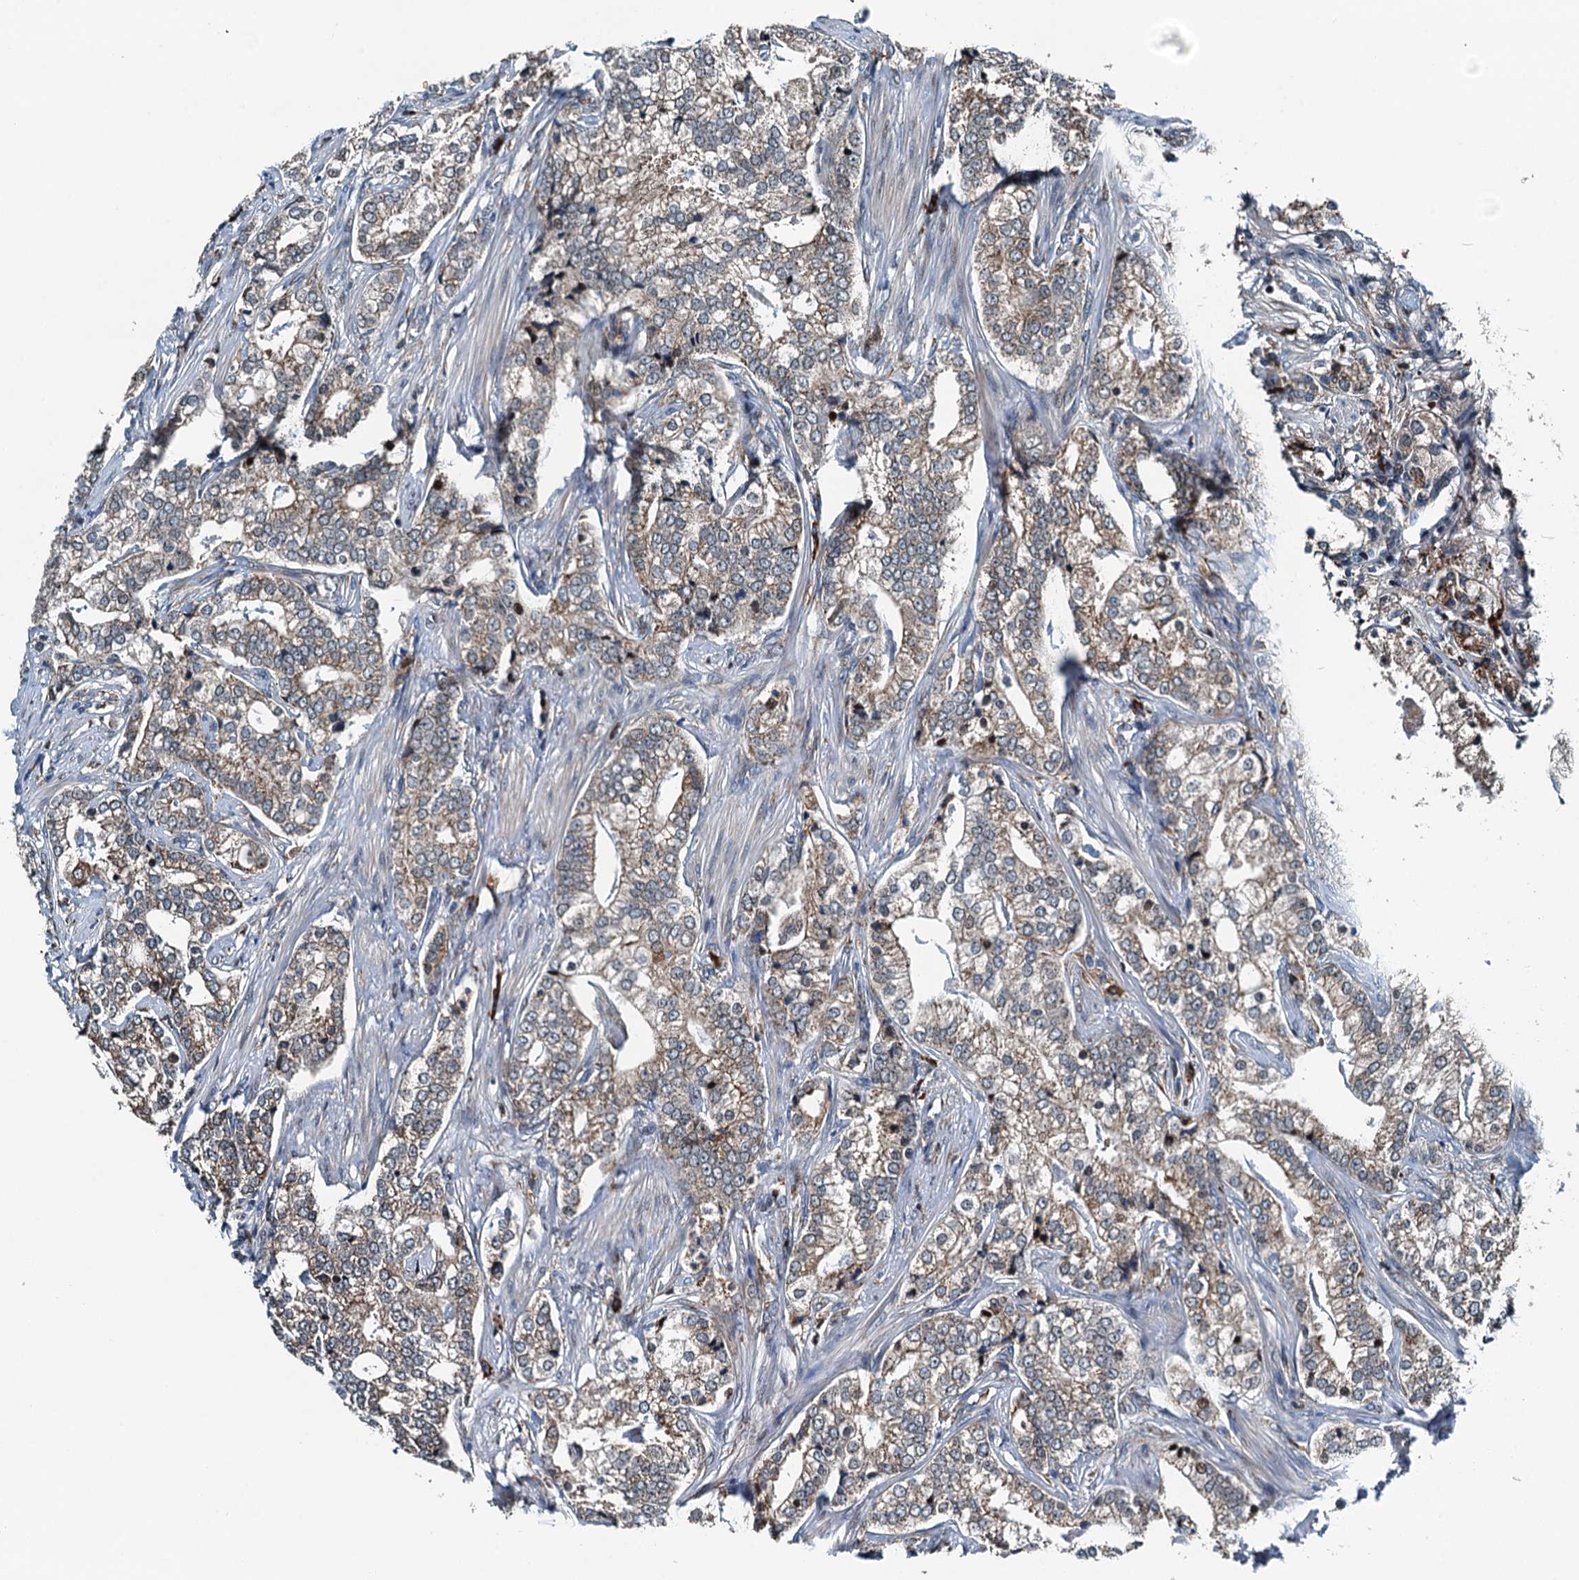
{"staining": {"intensity": "moderate", "quantity": "25%-75%", "location": "cytoplasmic/membranous"}, "tissue": "prostate cancer", "cell_type": "Tumor cells", "image_type": "cancer", "snomed": [{"axis": "morphology", "description": "Adenocarcinoma, High grade"}, {"axis": "topography", "description": "Prostate"}], "caption": "Prostate cancer (high-grade adenocarcinoma) stained with a brown dye reveals moderate cytoplasmic/membranous positive staining in approximately 25%-75% of tumor cells.", "gene": "TAMALIN", "patient": {"sex": "male", "age": 69}}